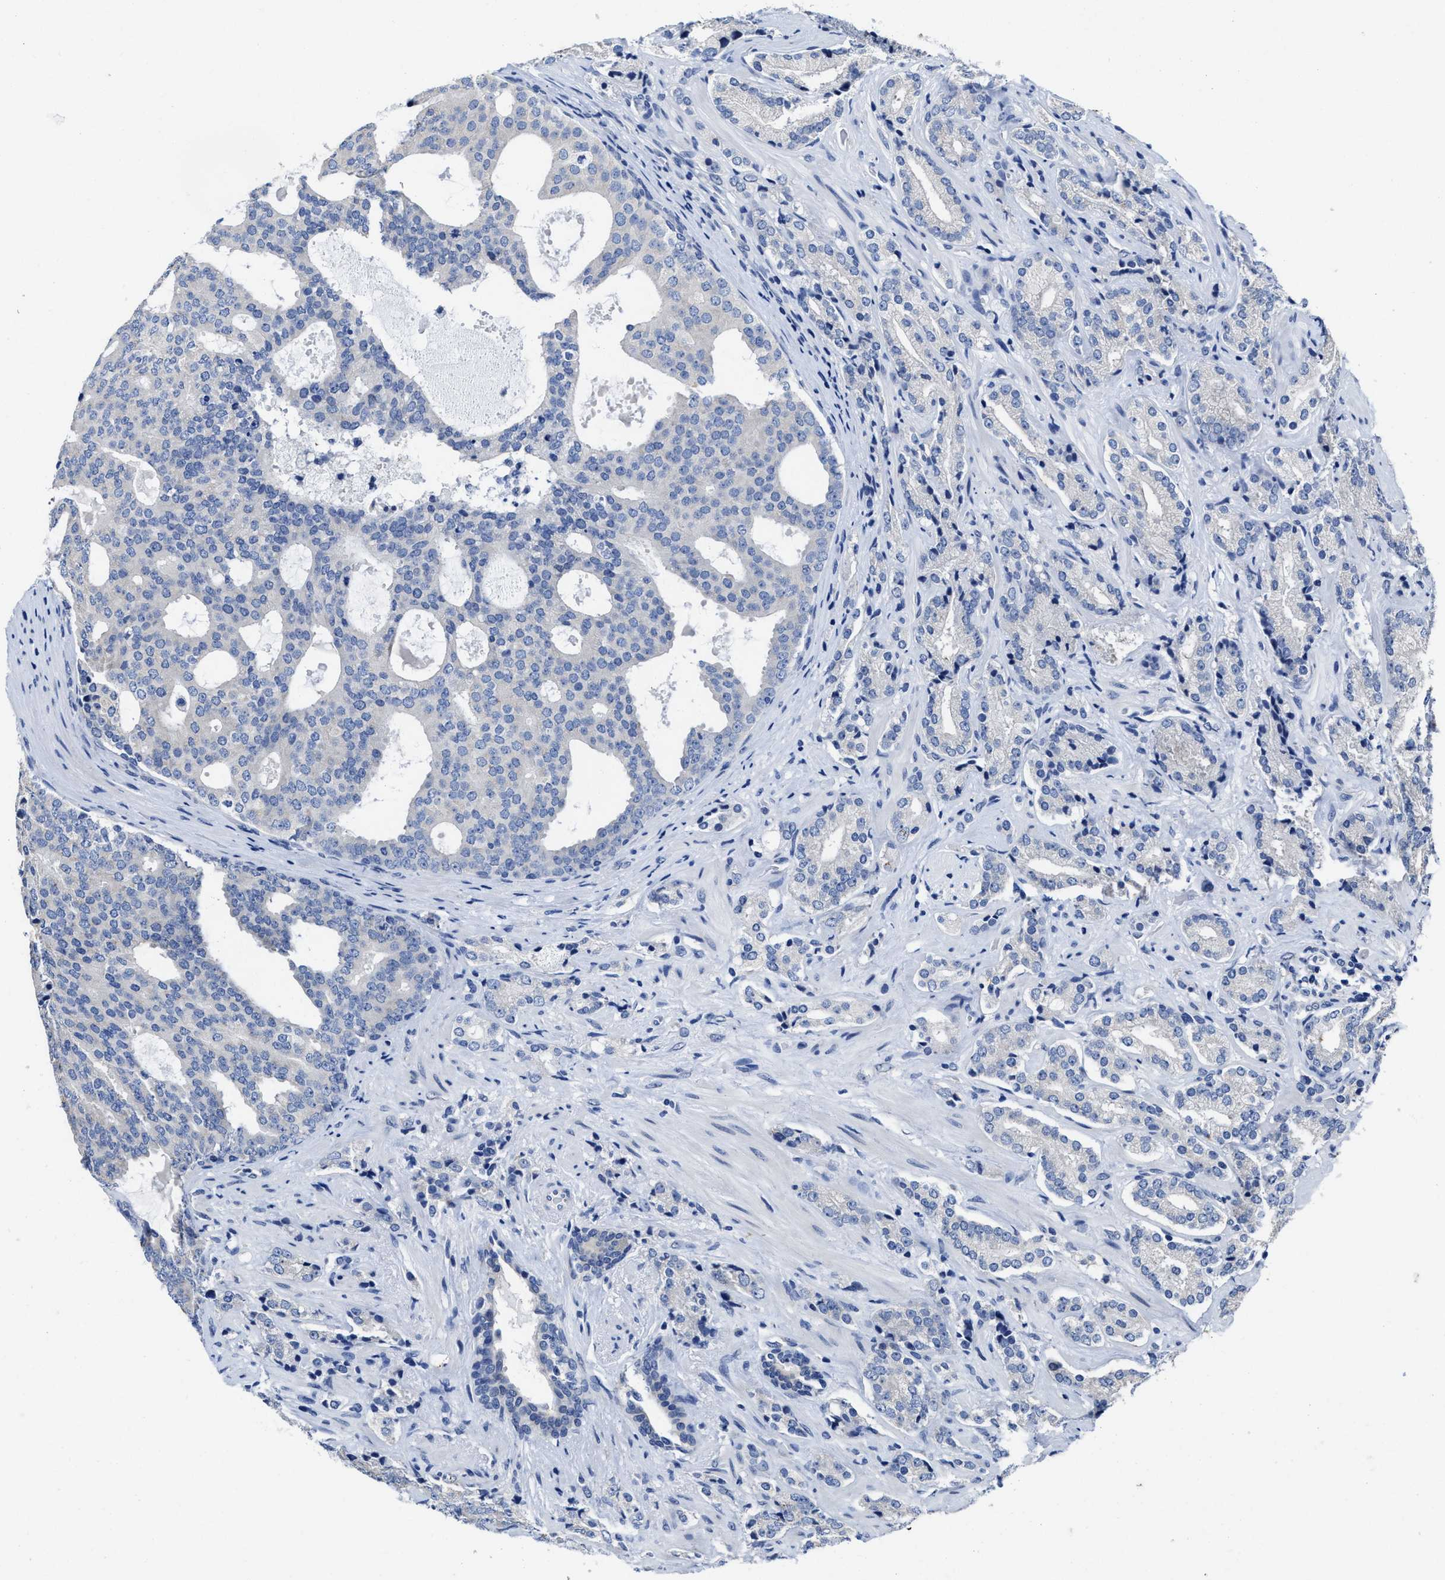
{"staining": {"intensity": "negative", "quantity": "none", "location": "none"}, "tissue": "prostate cancer", "cell_type": "Tumor cells", "image_type": "cancer", "snomed": [{"axis": "morphology", "description": "Adenocarcinoma, High grade"}, {"axis": "topography", "description": "Prostate"}], "caption": "Tumor cells are negative for protein expression in human prostate cancer (adenocarcinoma (high-grade)).", "gene": "HOOK1", "patient": {"sex": "male", "age": 71}}